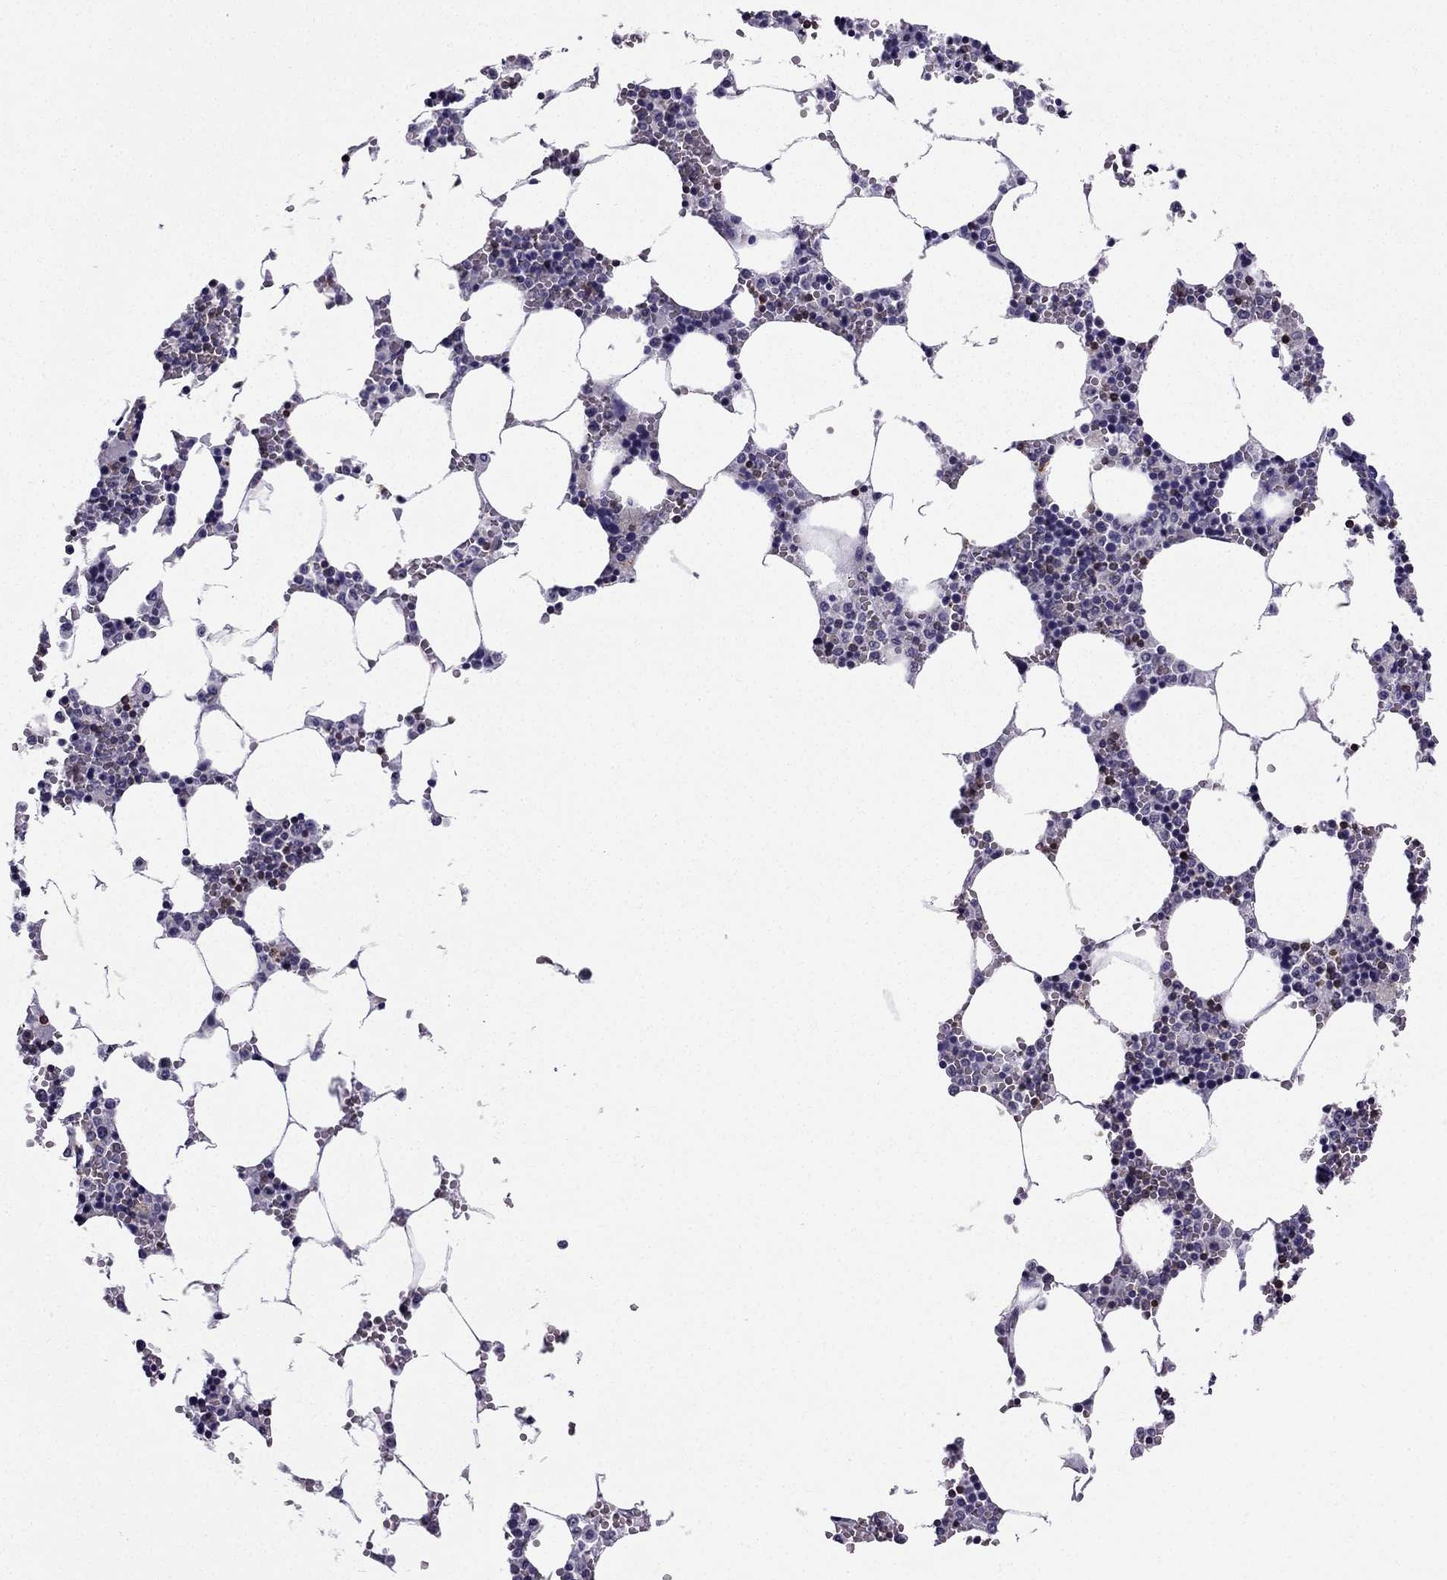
{"staining": {"intensity": "negative", "quantity": "none", "location": "none"}, "tissue": "bone marrow", "cell_type": "Hematopoietic cells", "image_type": "normal", "snomed": [{"axis": "morphology", "description": "Normal tissue, NOS"}, {"axis": "topography", "description": "Bone marrow"}], "caption": "Immunohistochemistry photomicrograph of normal bone marrow stained for a protein (brown), which demonstrates no positivity in hematopoietic cells.", "gene": "CCK", "patient": {"sex": "female", "age": 64}}